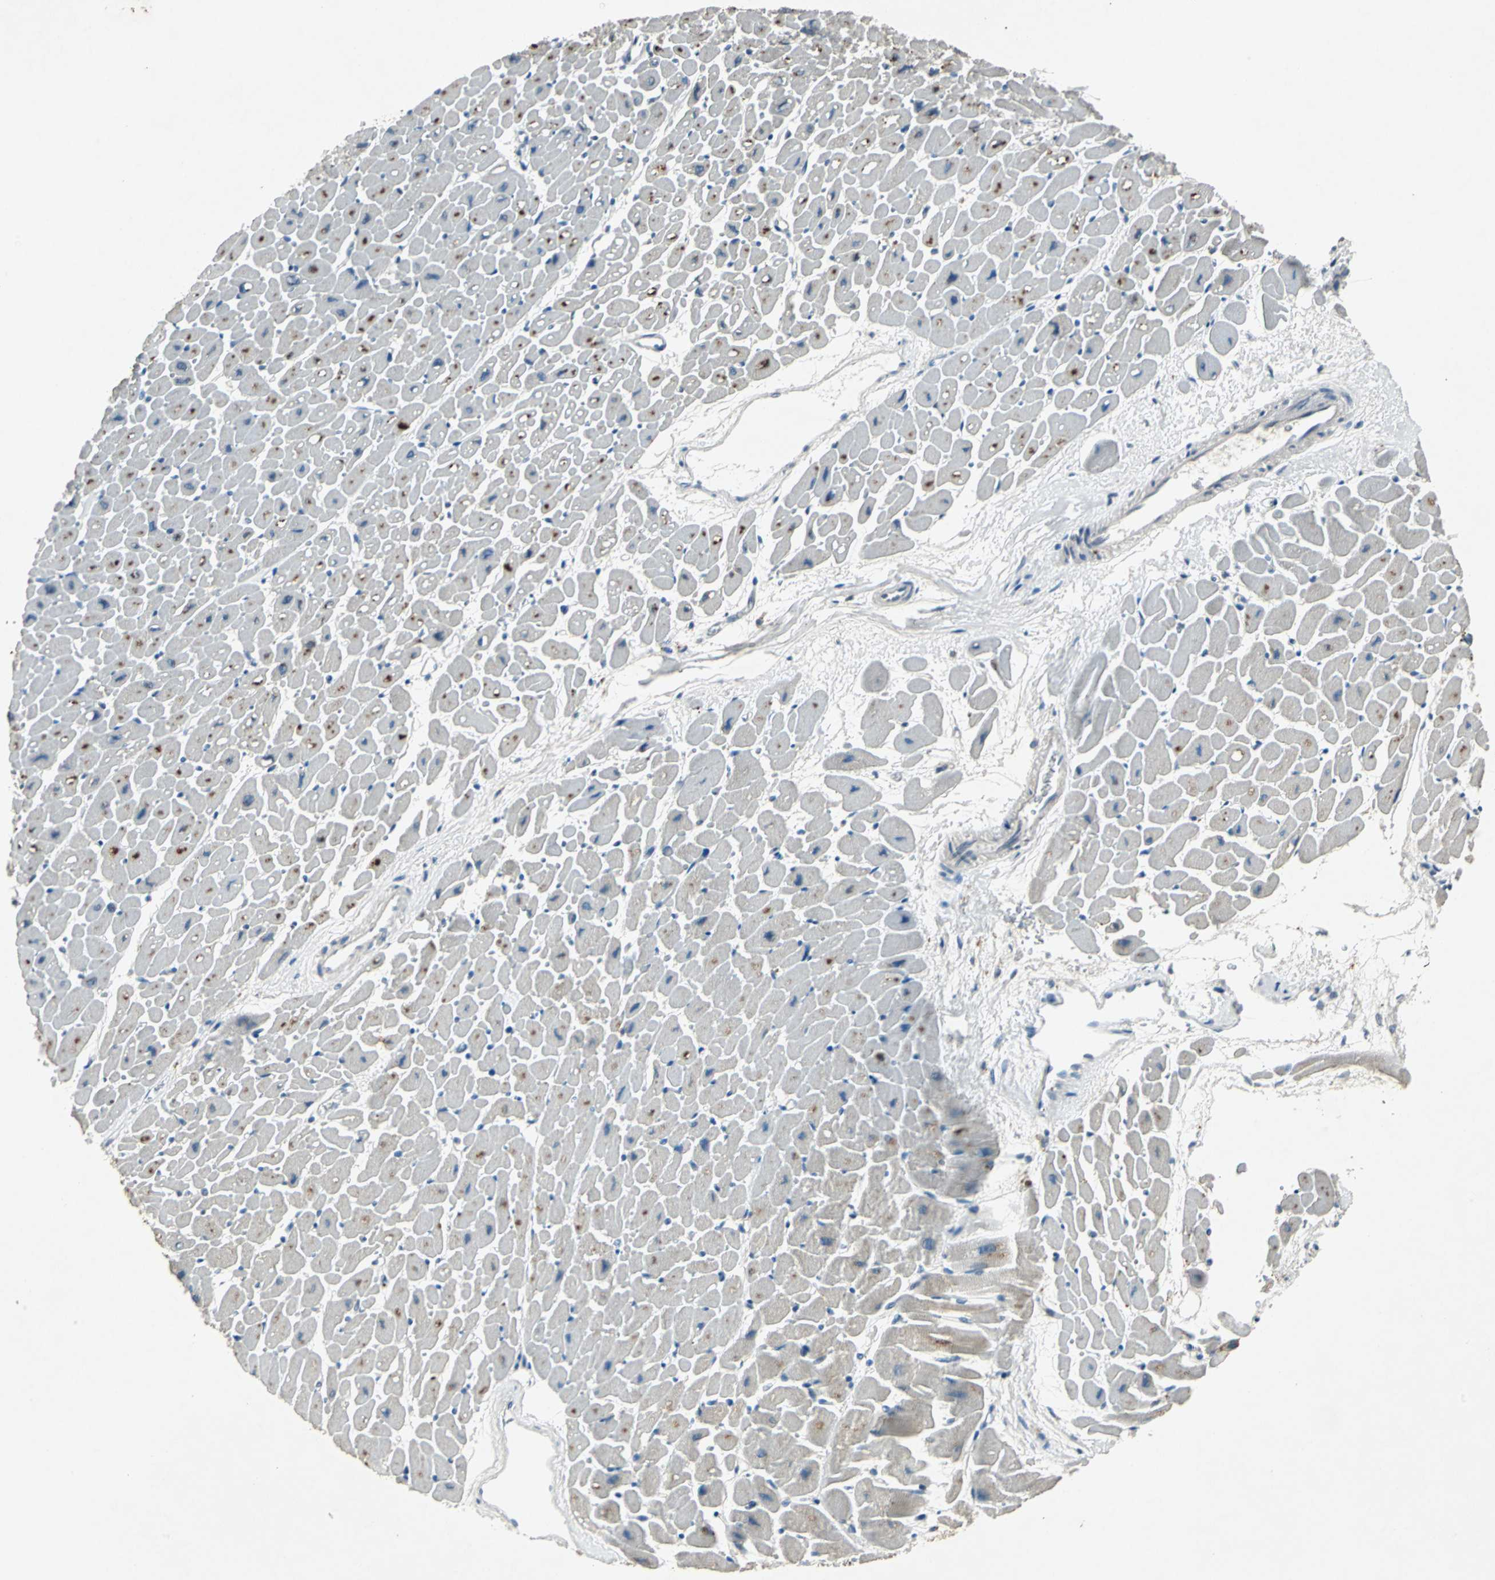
{"staining": {"intensity": "strong", "quantity": "<25%", "location": "cytoplasmic/membranous"}, "tissue": "heart muscle", "cell_type": "Cardiomyocytes", "image_type": "normal", "snomed": [{"axis": "morphology", "description": "Normal tissue, NOS"}, {"axis": "topography", "description": "Heart"}], "caption": "Approximately <25% of cardiomyocytes in unremarkable human heart muscle show strong cytoplasmic/membranous protein staining as visualized by brown immunohistochemical staining.", "gene": "SLC2A13", "patient": {"sex": "male", "age": 45}}